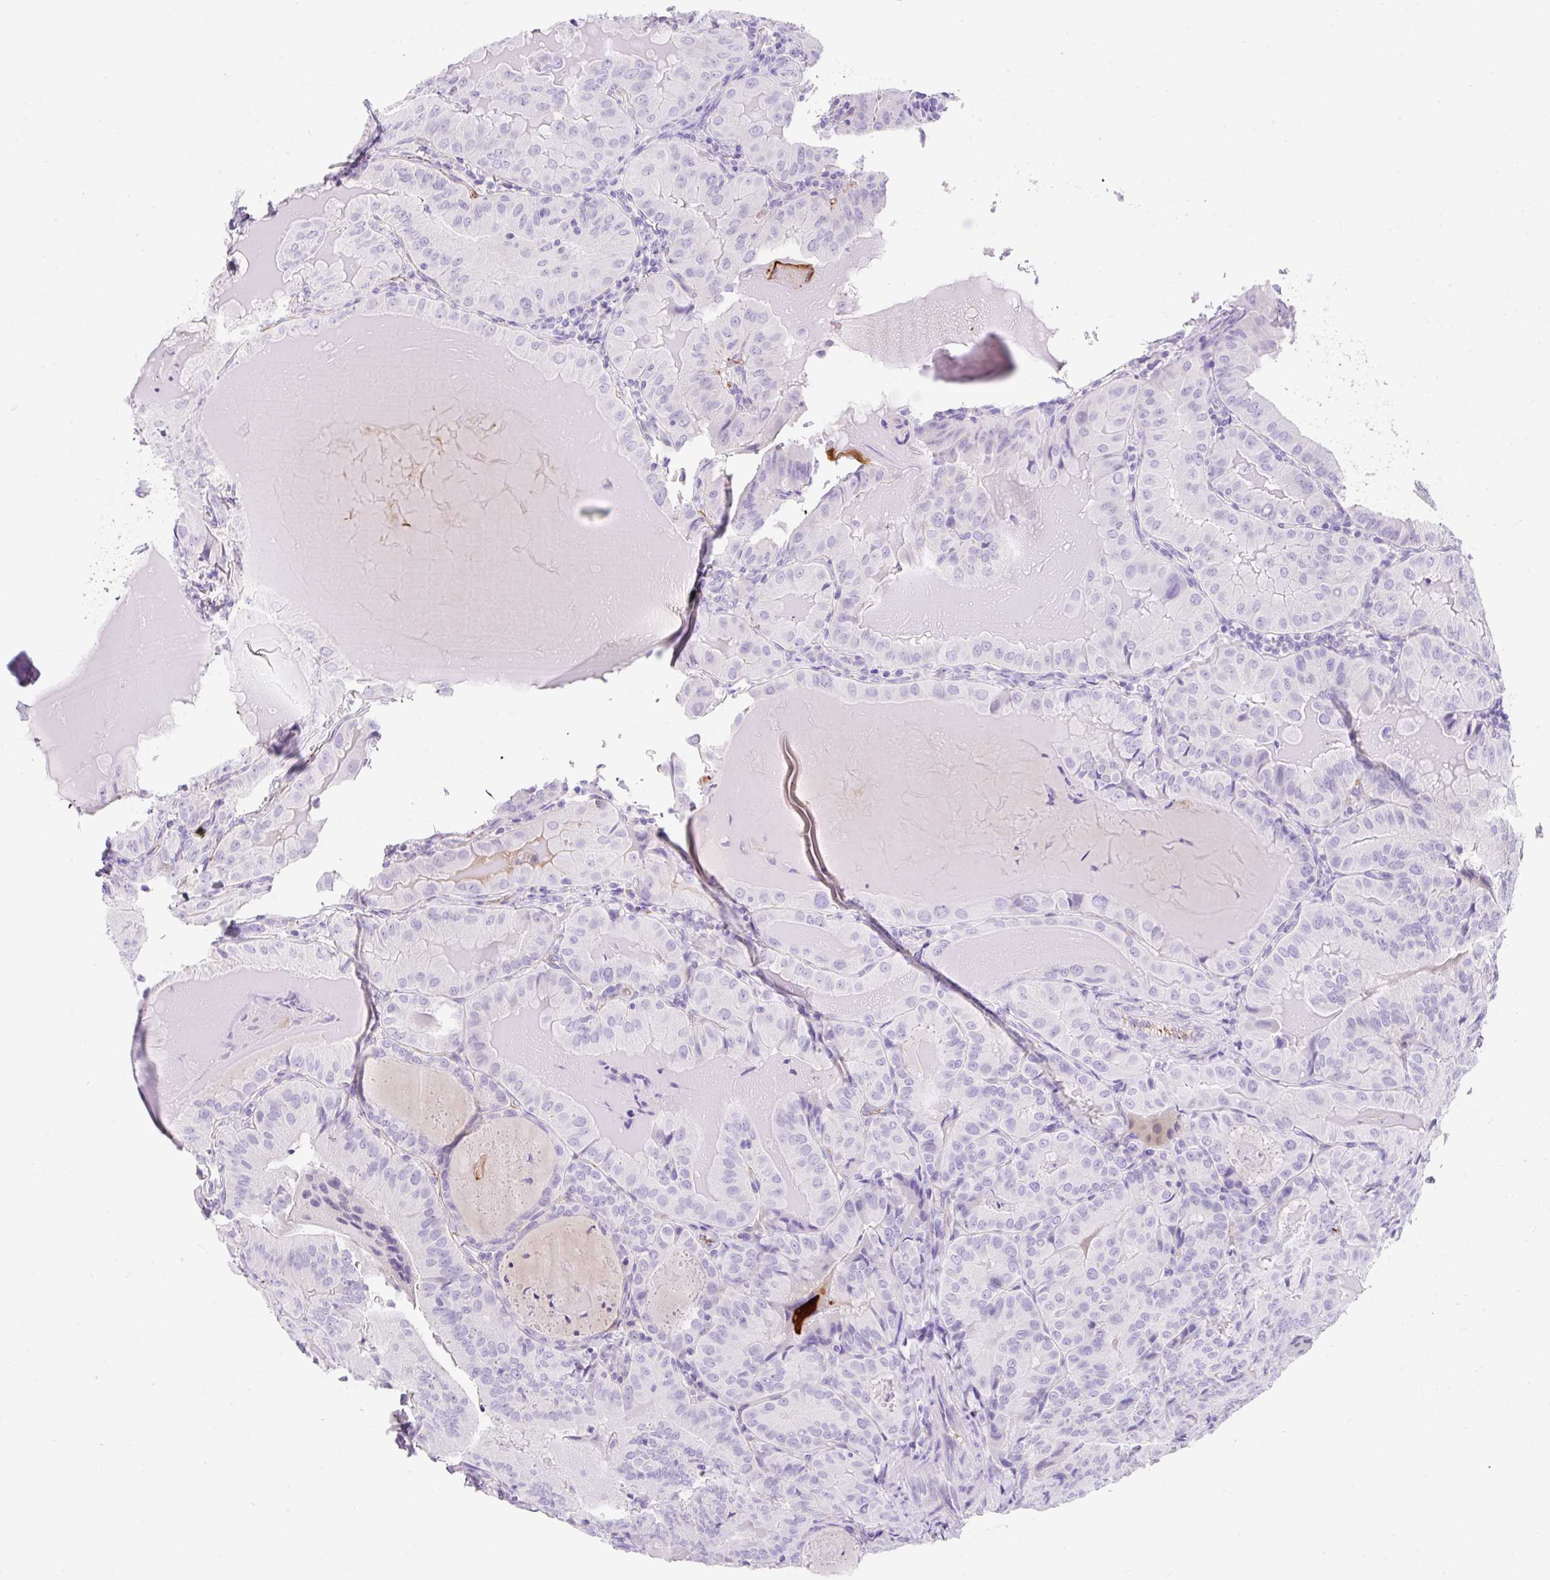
{"staining": {"intensity": "negative", "quantity": "none", "location": "none"}, "tissue": "thyroid cancer", "cell_type": "Tumor cells", "image_type": "cancer", "snomed": [{"axis": "morphology", "description": "Papillary adenocarcinoma, NOS"}, {"axis": "topography", "description": "Thyroid gland"}], "caption": "Immunohistochemistry (IHC) of thyroid cancer reveals no staining in tumor cells. Nuclei are stained in blue.", "gene": "APOC4-APOC2", "patient": {"sex": "female", "age": 68}}